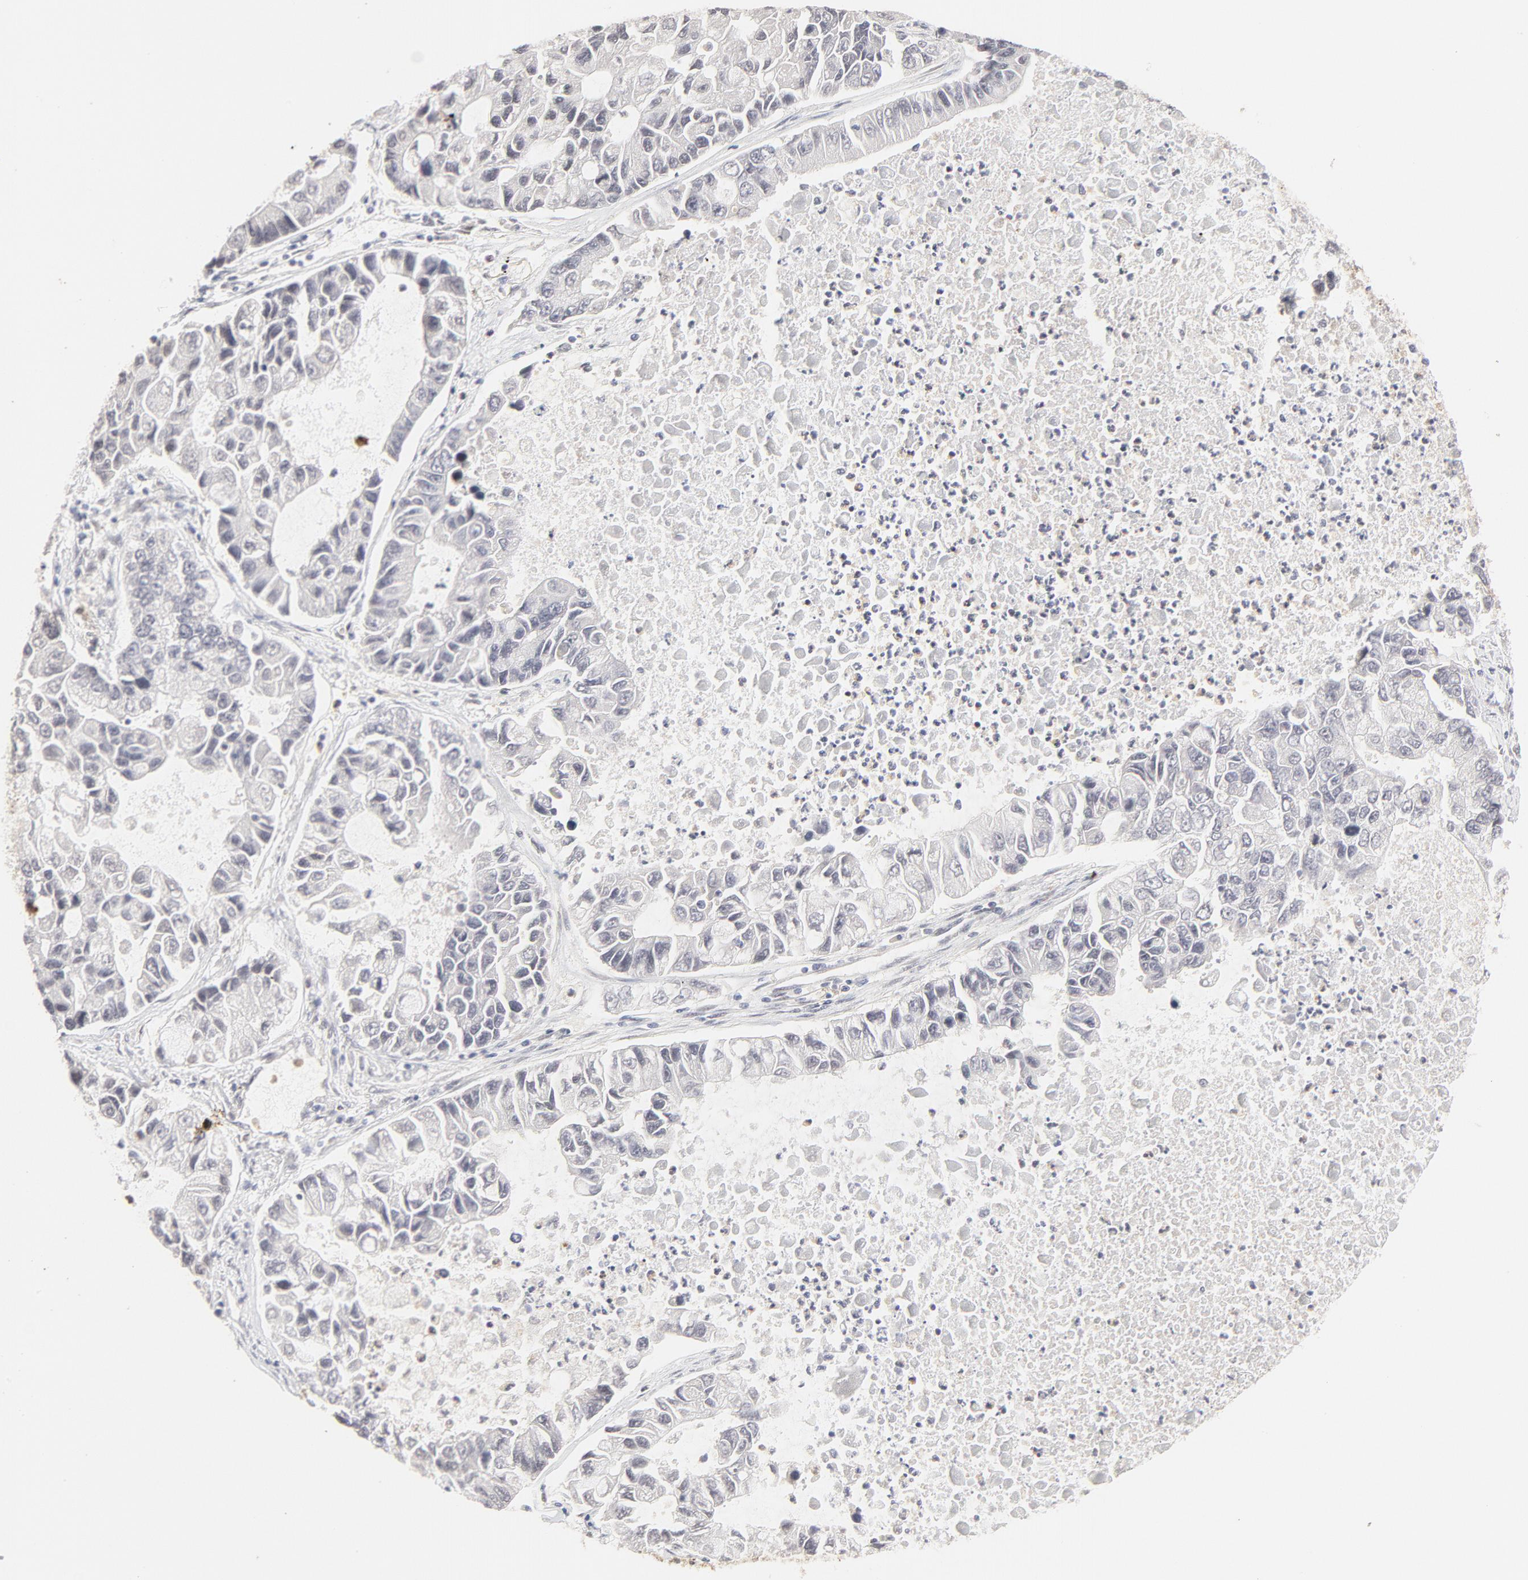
{"staining": {"intensity": "negative", "quantity": "none", "location": "none"}, "tissue": "lung cancer", "cell_type": "Tumor cells", "image_type": "cancer", "snomed": [{"axis": "morphology", "description": "Adenocarcinoma, NOS"}, {"axis": "topography", "description": "Lung"}], "caption": "Lung cancer was stained to show a protein in brown. There is no significant positivity in tumor cells.", "gene": "PBX3", "patient": {"sex": "female", "age": 51}}